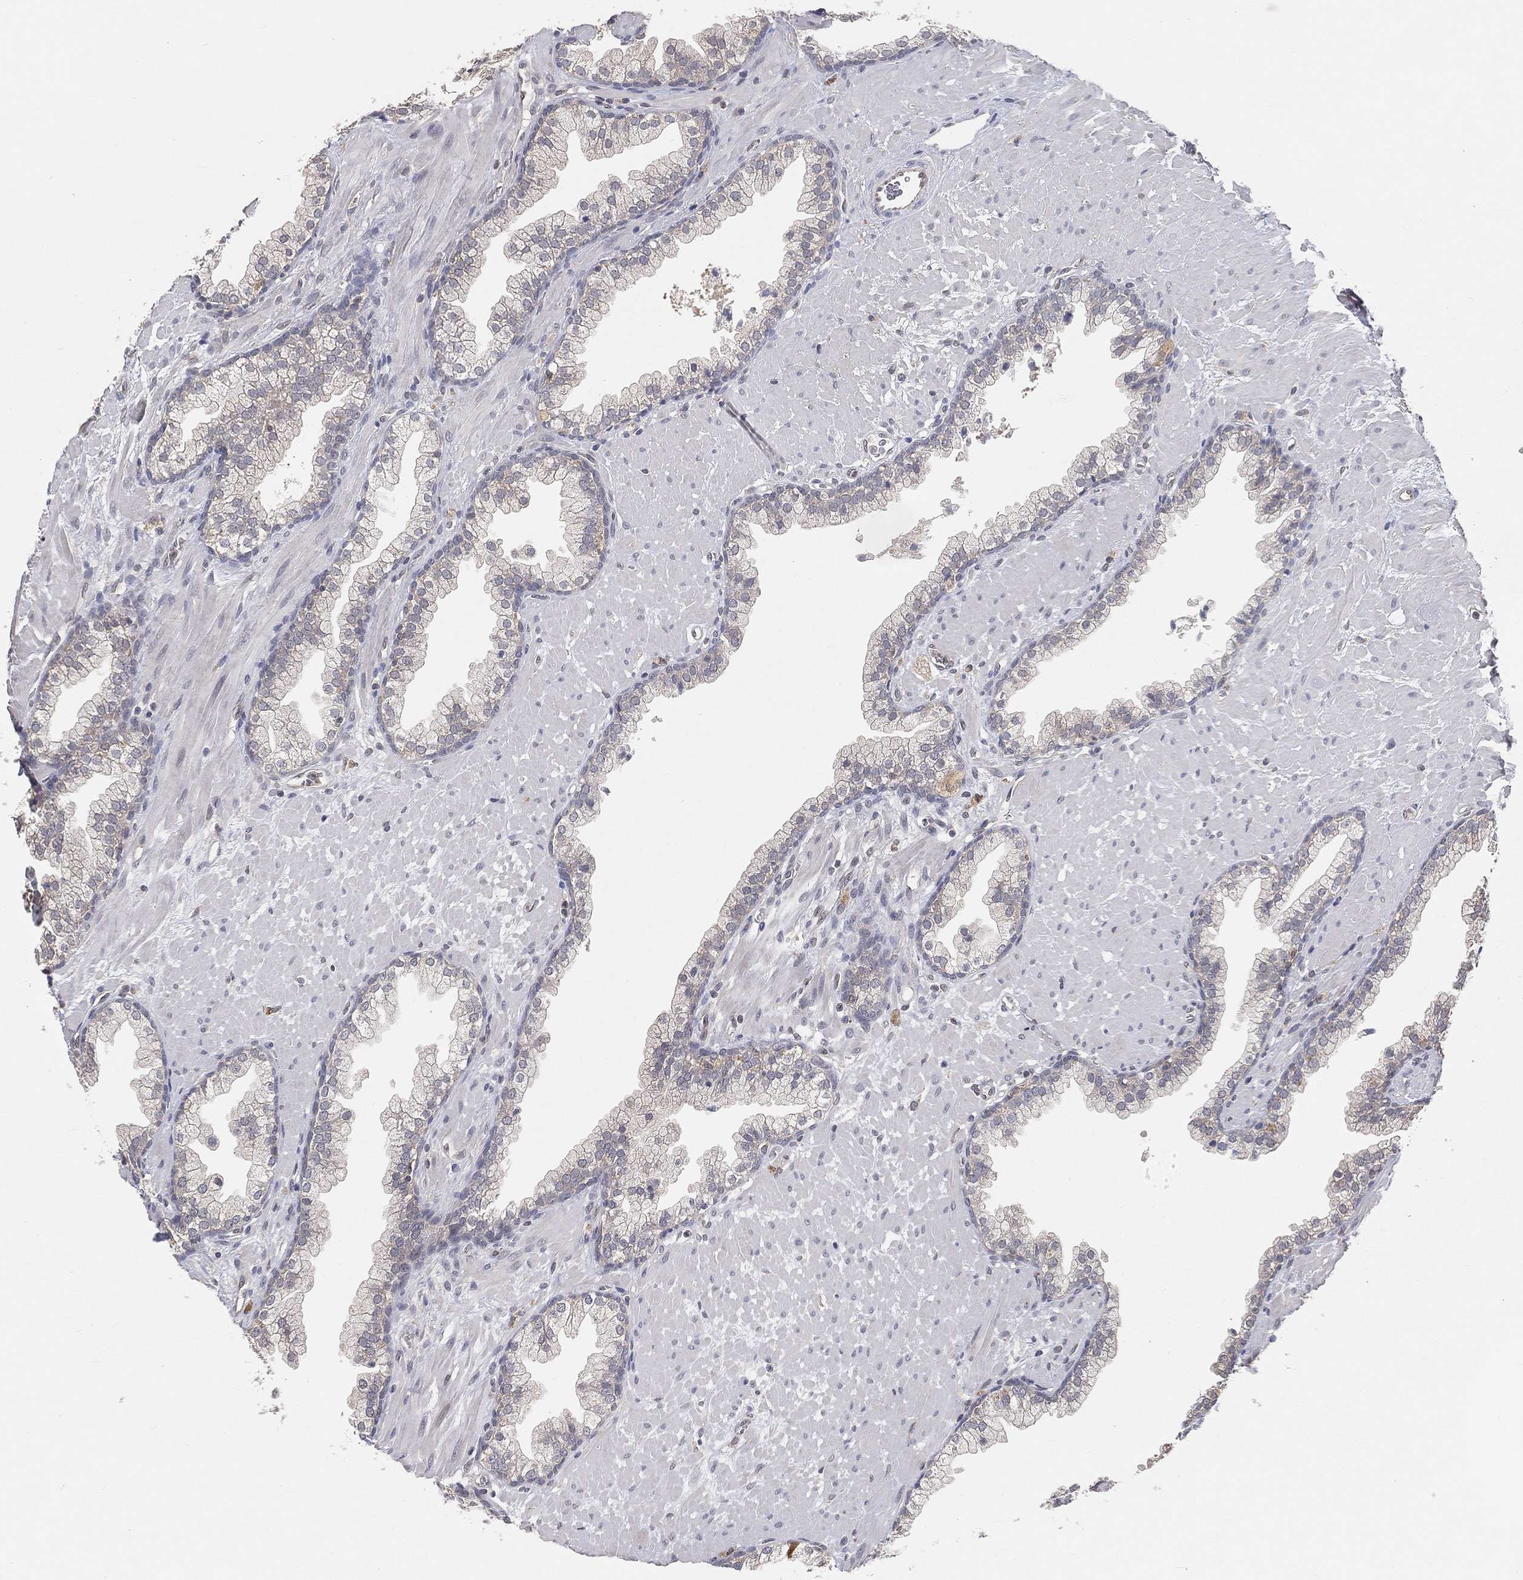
{"staining": {"intensity": "negative", "quantity": "none", "location": "none"}, "tissue": "prostate", "cell_type": "Glandular cells", "image_type": "normal", "snomed": [{"axis": "morphology", "description": "Normal tissue, NOS"}, {"axis": "topography", "description": "Prostate"}], "caption": "A high-resolution histopathology image shows immunohistochemistry staining of normal prostate, which displays no significant positivity in glandular cells.", "gene": "MAPK1", "patient": {"sex": "male", "age": 63}}